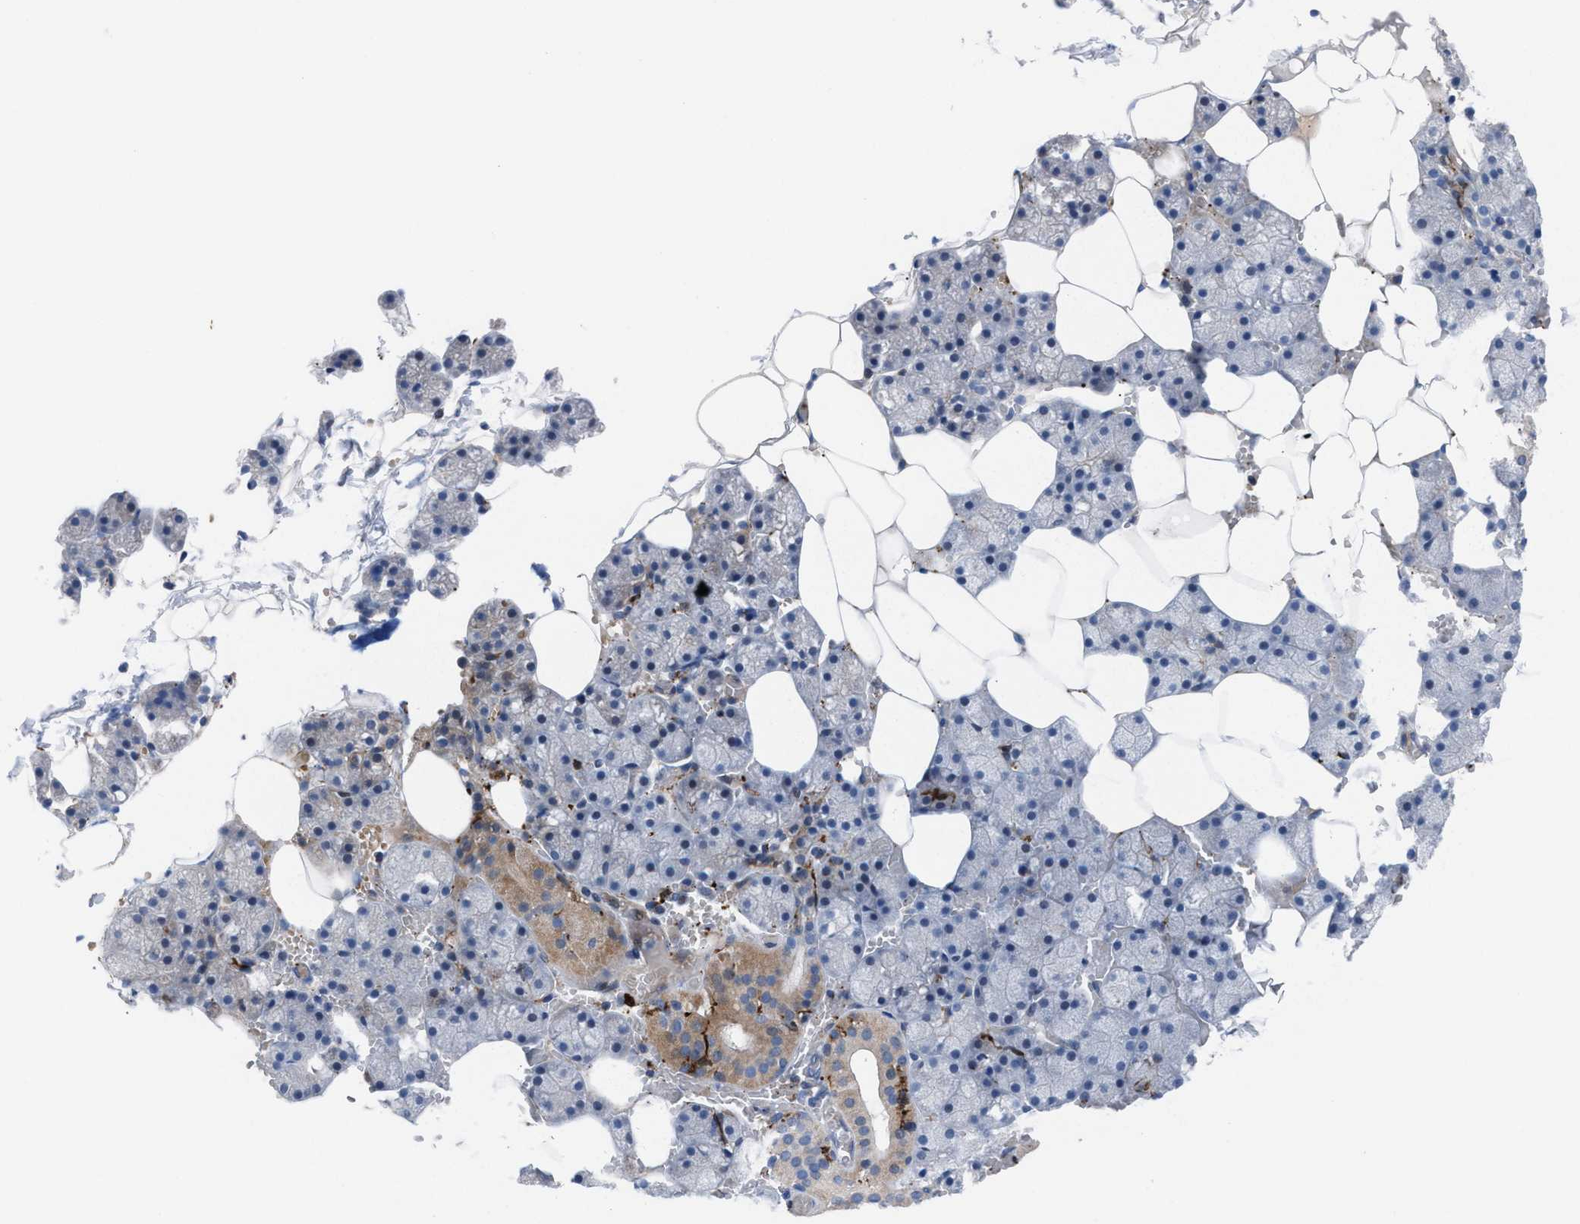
{"staining": {"intensity": "weak", "quantity": "<25%", "location": "cytoplasmic/membranous"}, "tissue": "salivary gland", "cell_type": "Glandular cells", "image_type": "normal", "snomed": [{"axis": "morphology", "description": "Normal tissue, NOS"}, {"axis": "topography", "description": "Salivary gland"}], "caption": "An IHC image of normal salivary gland is shown. There is no staining in glandular cells of salivary gland.", "gene": "SLC47A1", "patient": {"sex": "male", "age": 62}}